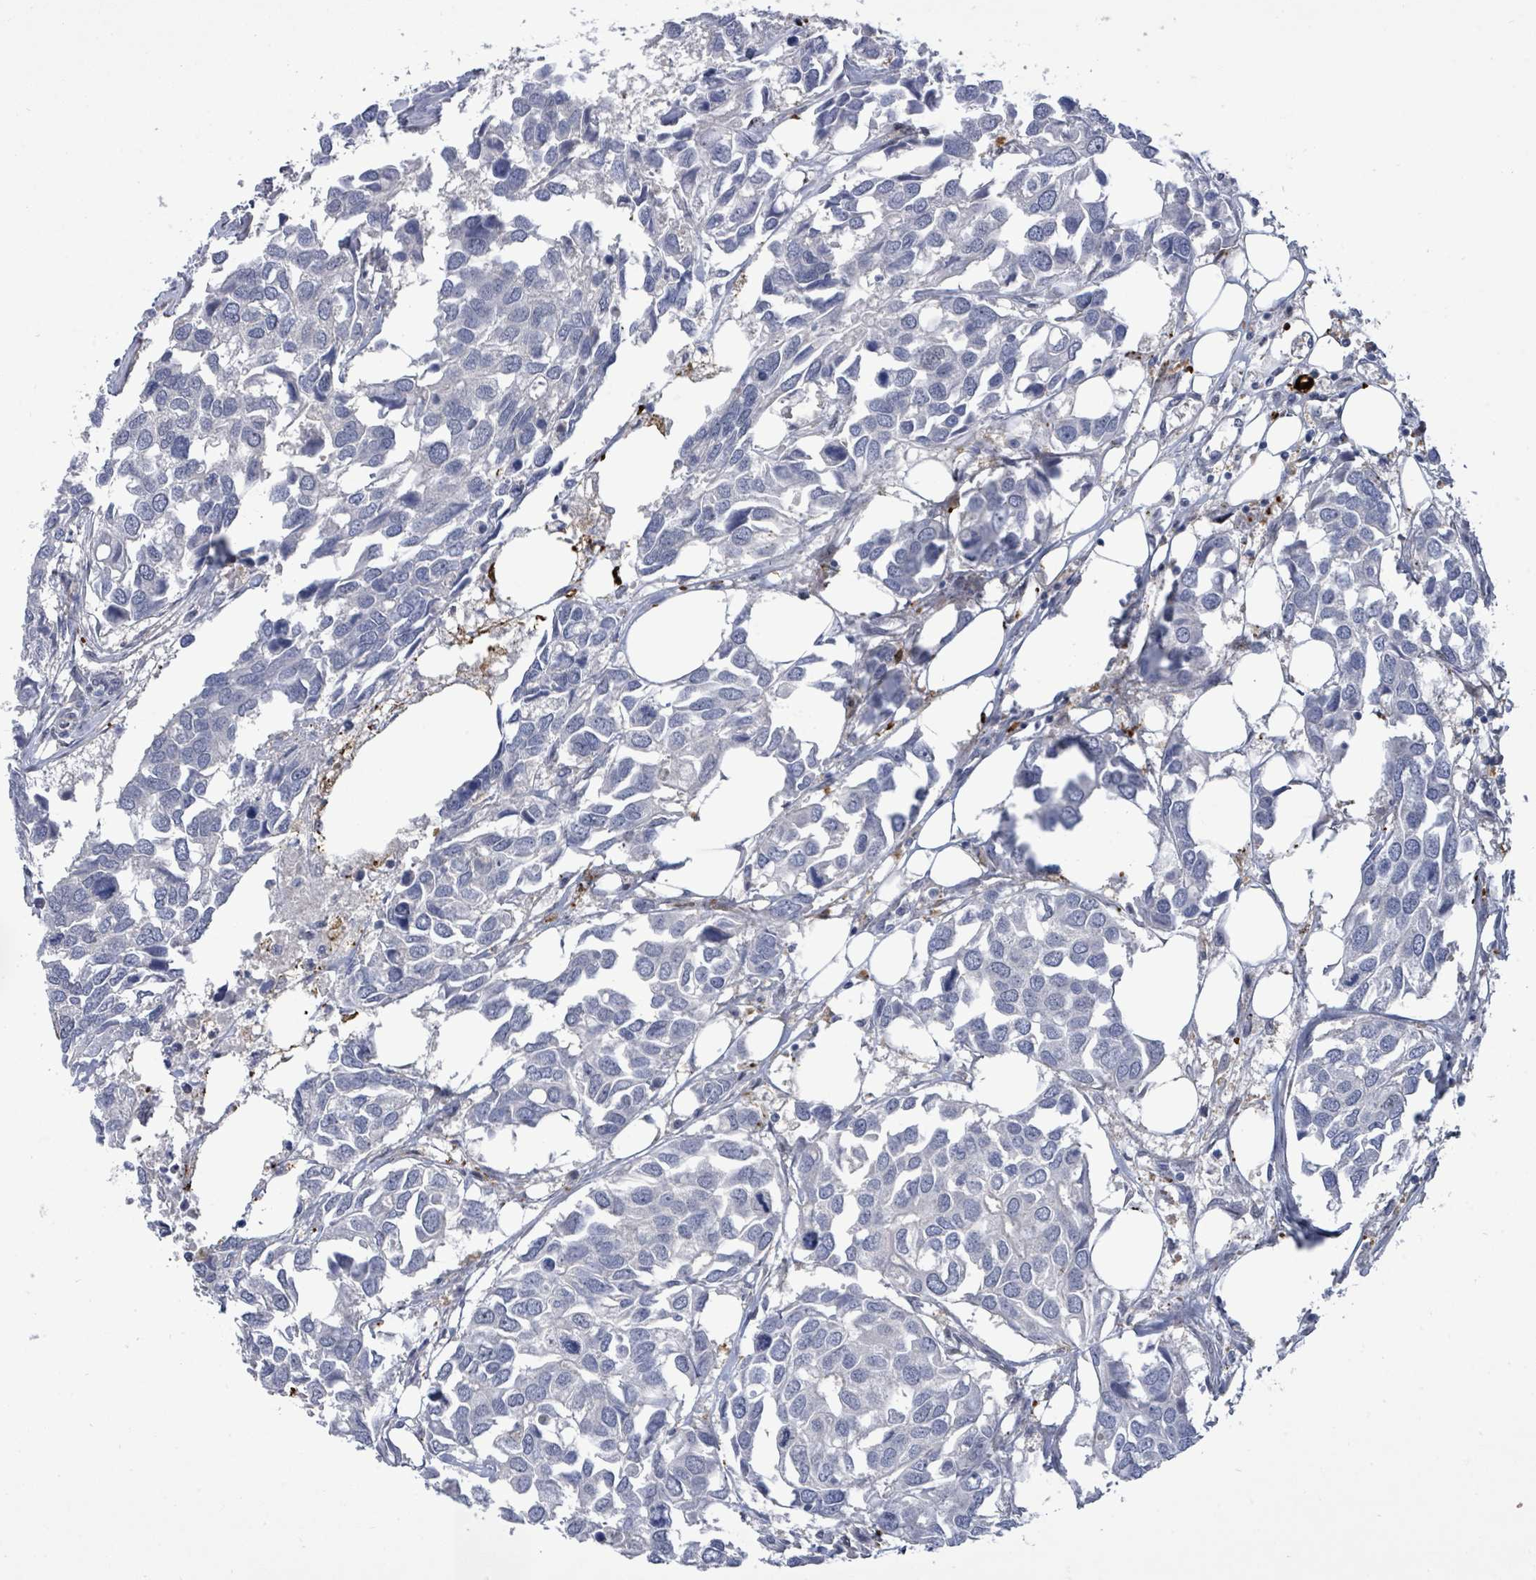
{"staining": {"intensity": "negative", "quantity": "none", "location": "none"}, "tissue": "breast cancer", "cell_type": "Tumor cells", "image_type": "cancer", "snomed": [{"axis": "morphology", "description": "Duct carcinoma"}, {"axis": "topography", "description": "Breast"}], "caption": "Histopathology image shows no protein positivity in tumor cells of breast cancer (intraductal carcinoma) tissue. The staining is performed using DAB brown chromogen with nuclei counter-stained in using hematoxylin.", "gene": "CT45A5", "patient": {"sex": "female", "age": 83}}